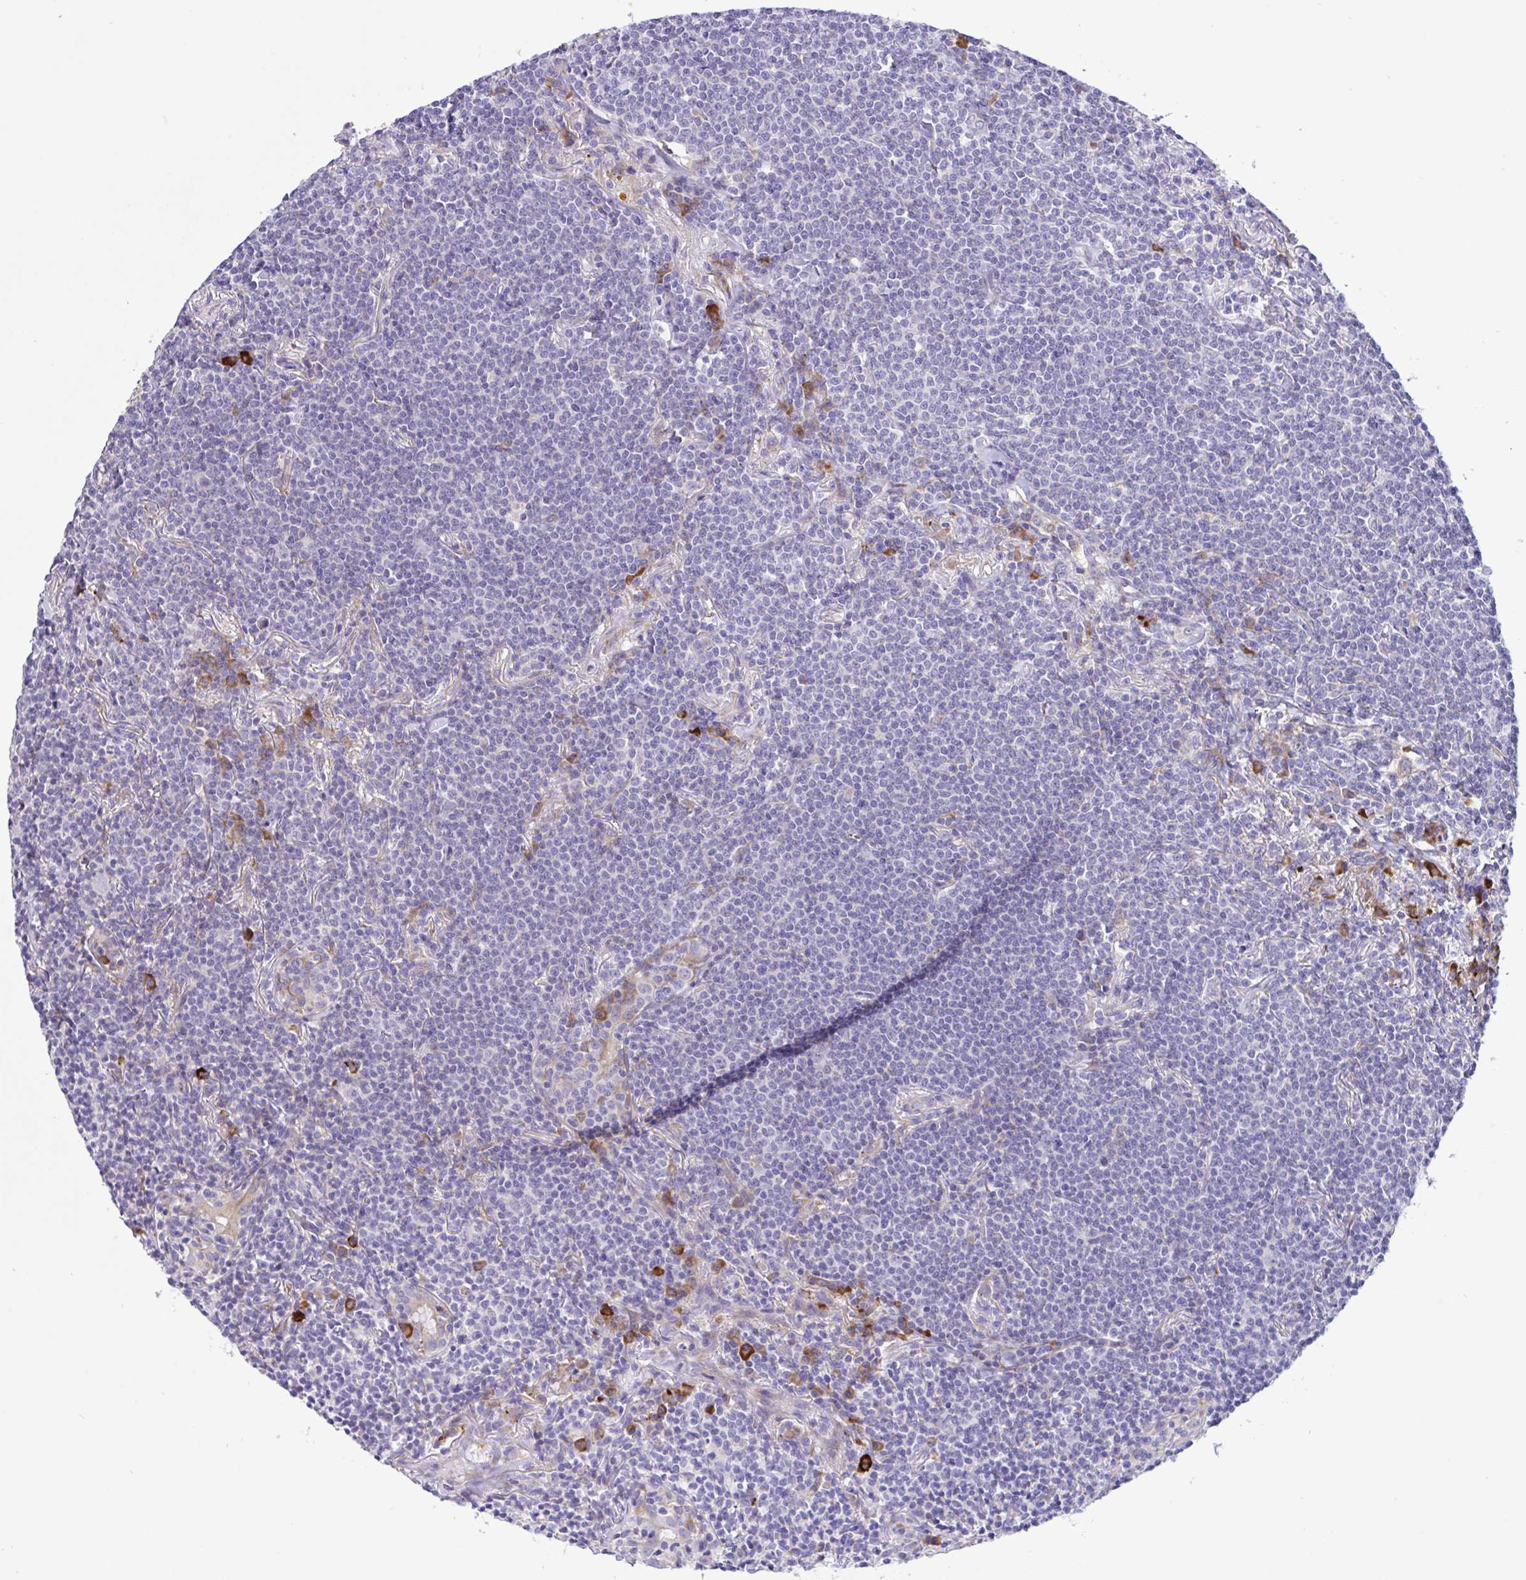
{"staining": {"intensity": "negative", "quantity": "none", "location": "none"}, "tissue": "lymphoma", "cell_type": "Tumor cells", "image_type": "cancer", "snomed": [{"axis": "morphology", "description": "Malignant lymphoma, non-Hodgkin's type, Low grade"}, {"axis": "topography", "description": "Lung"}], "caption": "The IHC photomicrograph has no significant staining in tumor cells of lymphoma tissue. Brightfield microscopy of IHC stained with DAB (3,3'-diaminobenzidine) (brown) and hematoxylin (blue), captured at high magnification.", "gene": "DSC3", "patient": {"sex": "female", "age": 71}}